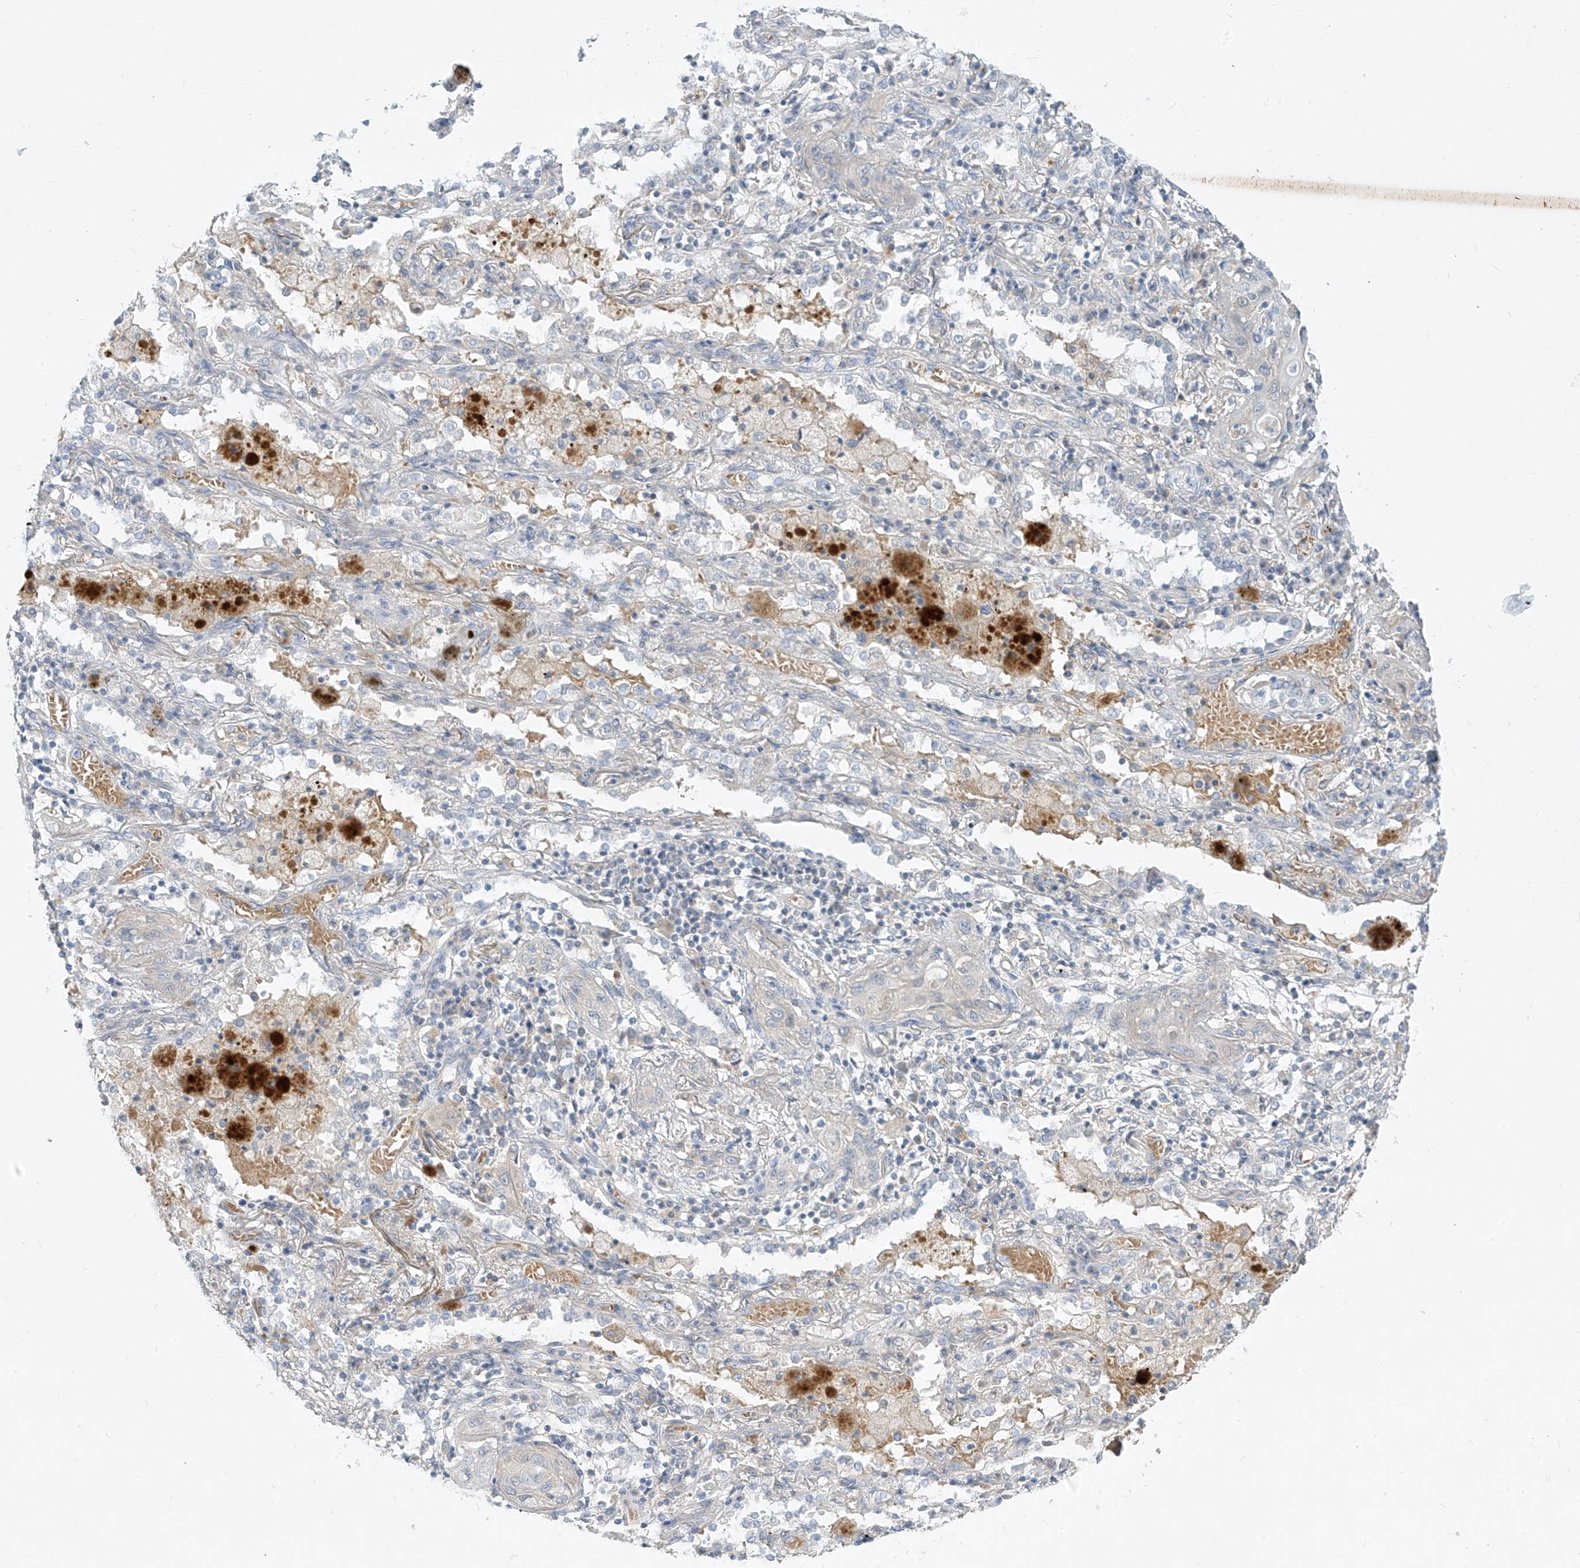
{"staining": {"intensity": "negative", "quantity": "none", "location": "none"}, "tissue": "lung cancer", "cell_type": "Tumor cells", "image_type": "cancer", "snomed": [{"axis": "morphology", "description": "Squamous cell carcinoma, NOS"}, {"axis": "topography", "description": "Lung"}], "caption": "DAB immunohistochemical staining of human squamous cell carcinoma (lung) displays no significant positivity in tumor cells. The staining was performed using DAB (3,3'-diaminobenzidine) to visualize the protein expression in brown, while the nuclei were stained in blue with hematoxylin (Magnification: 20x).", "gene": "DGKQ", "patient": {"sex": "female", "age": 47}}